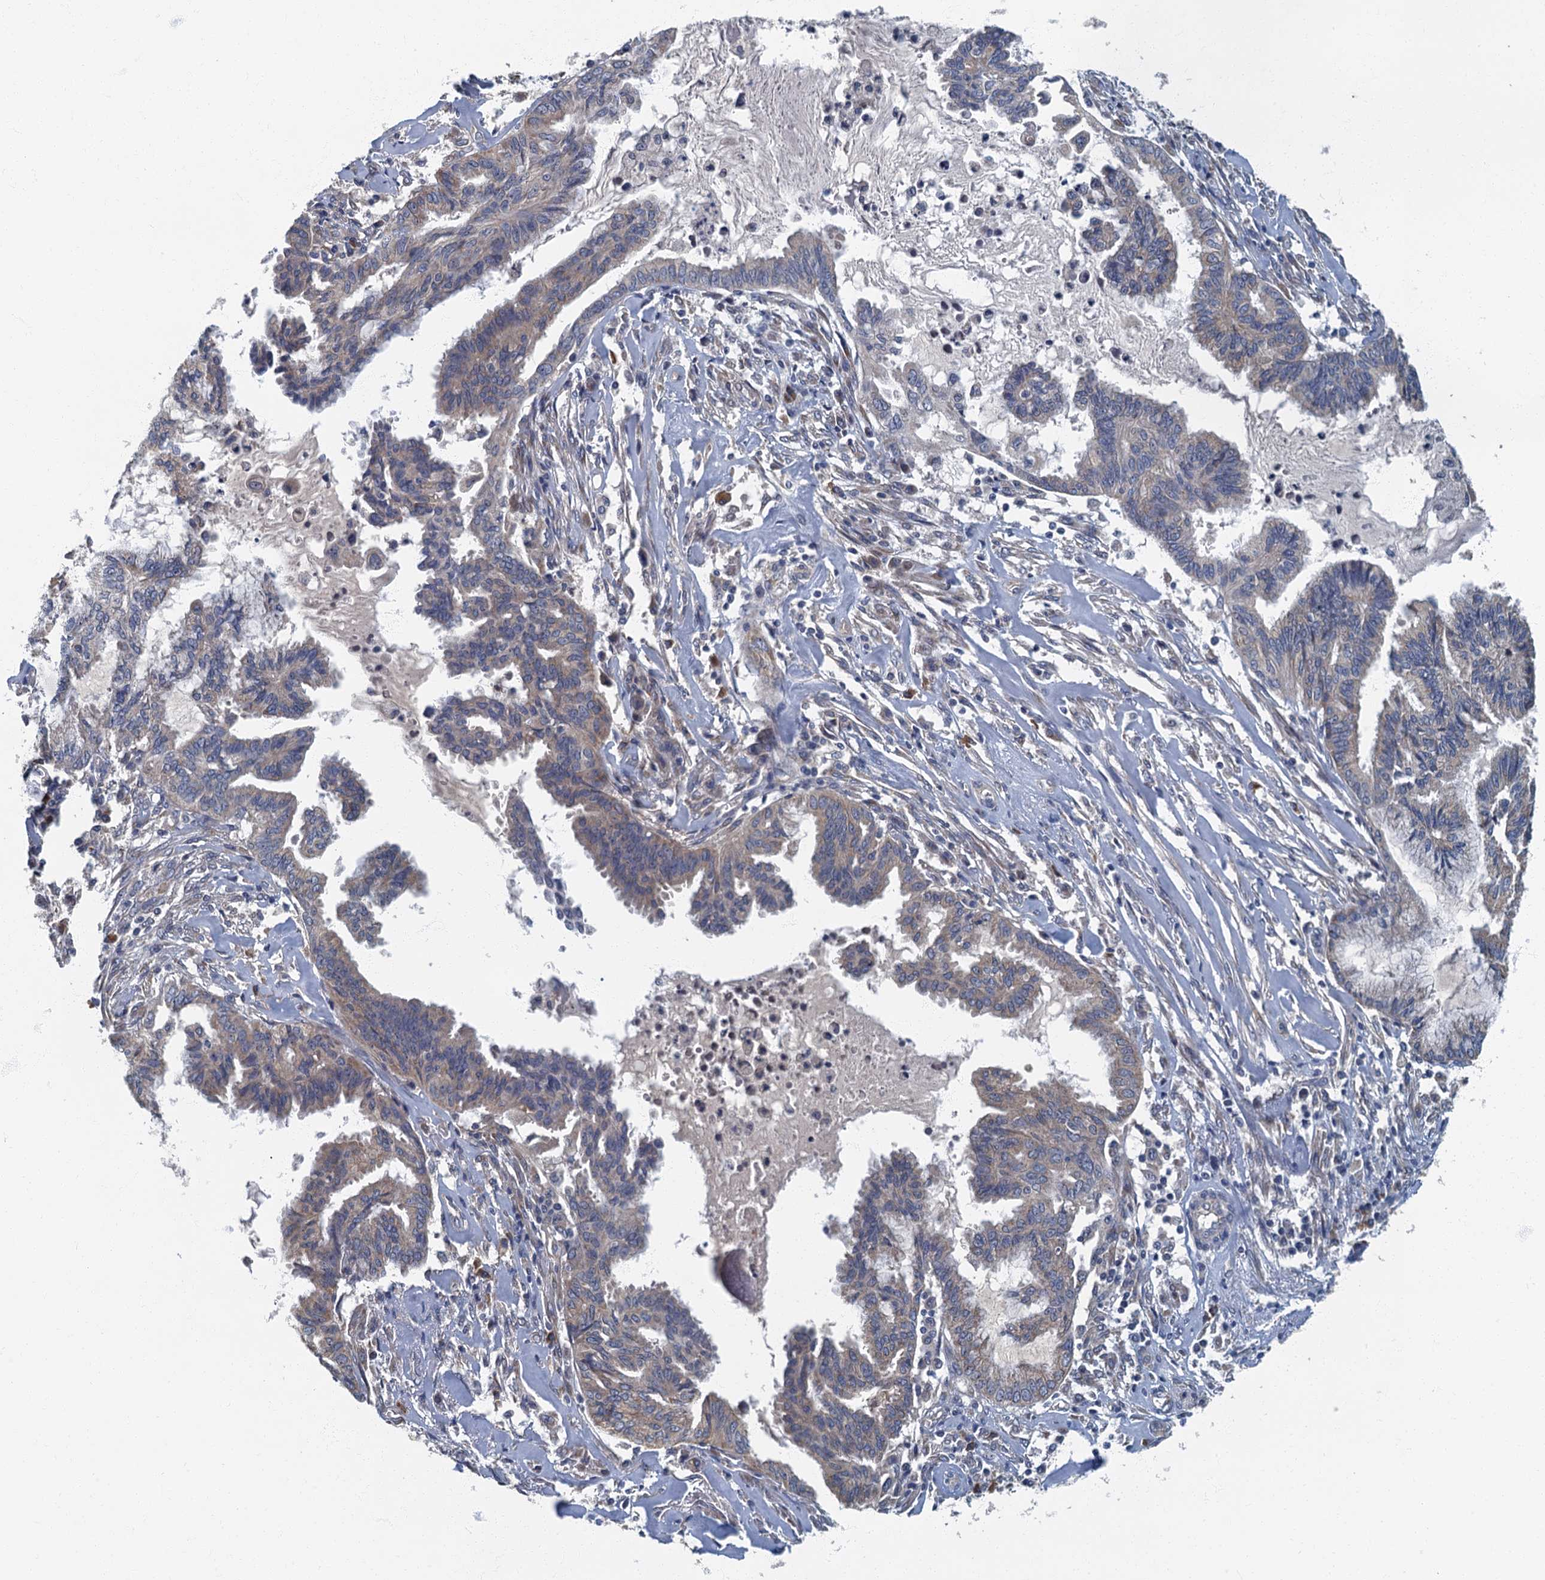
{"staining": {"intensity": "weak", "quantity": "25%-75%", "location": "cytoplasmic/membranous"}, "tissue": "endometrial cancer", "cell_type": "Tumor cells", "image_type": "cancer", "snomed": [{"axis": "morphology", "description": "Adenocarcinoma, NOS"}, {"axis": "topography", "description": "Endometrium"}], "caption": "Weak cytoplasmic/membranous staining is seen in about 25%-75% of tumor cells in adenocarcinoma (endometrial). The staining was performed using DAB, with brown indicating positive protein expression. Nuclei are stained blue with hematoxylin.", "gene": "DDX49", "patient": {"sex": "female", "age": 86}}